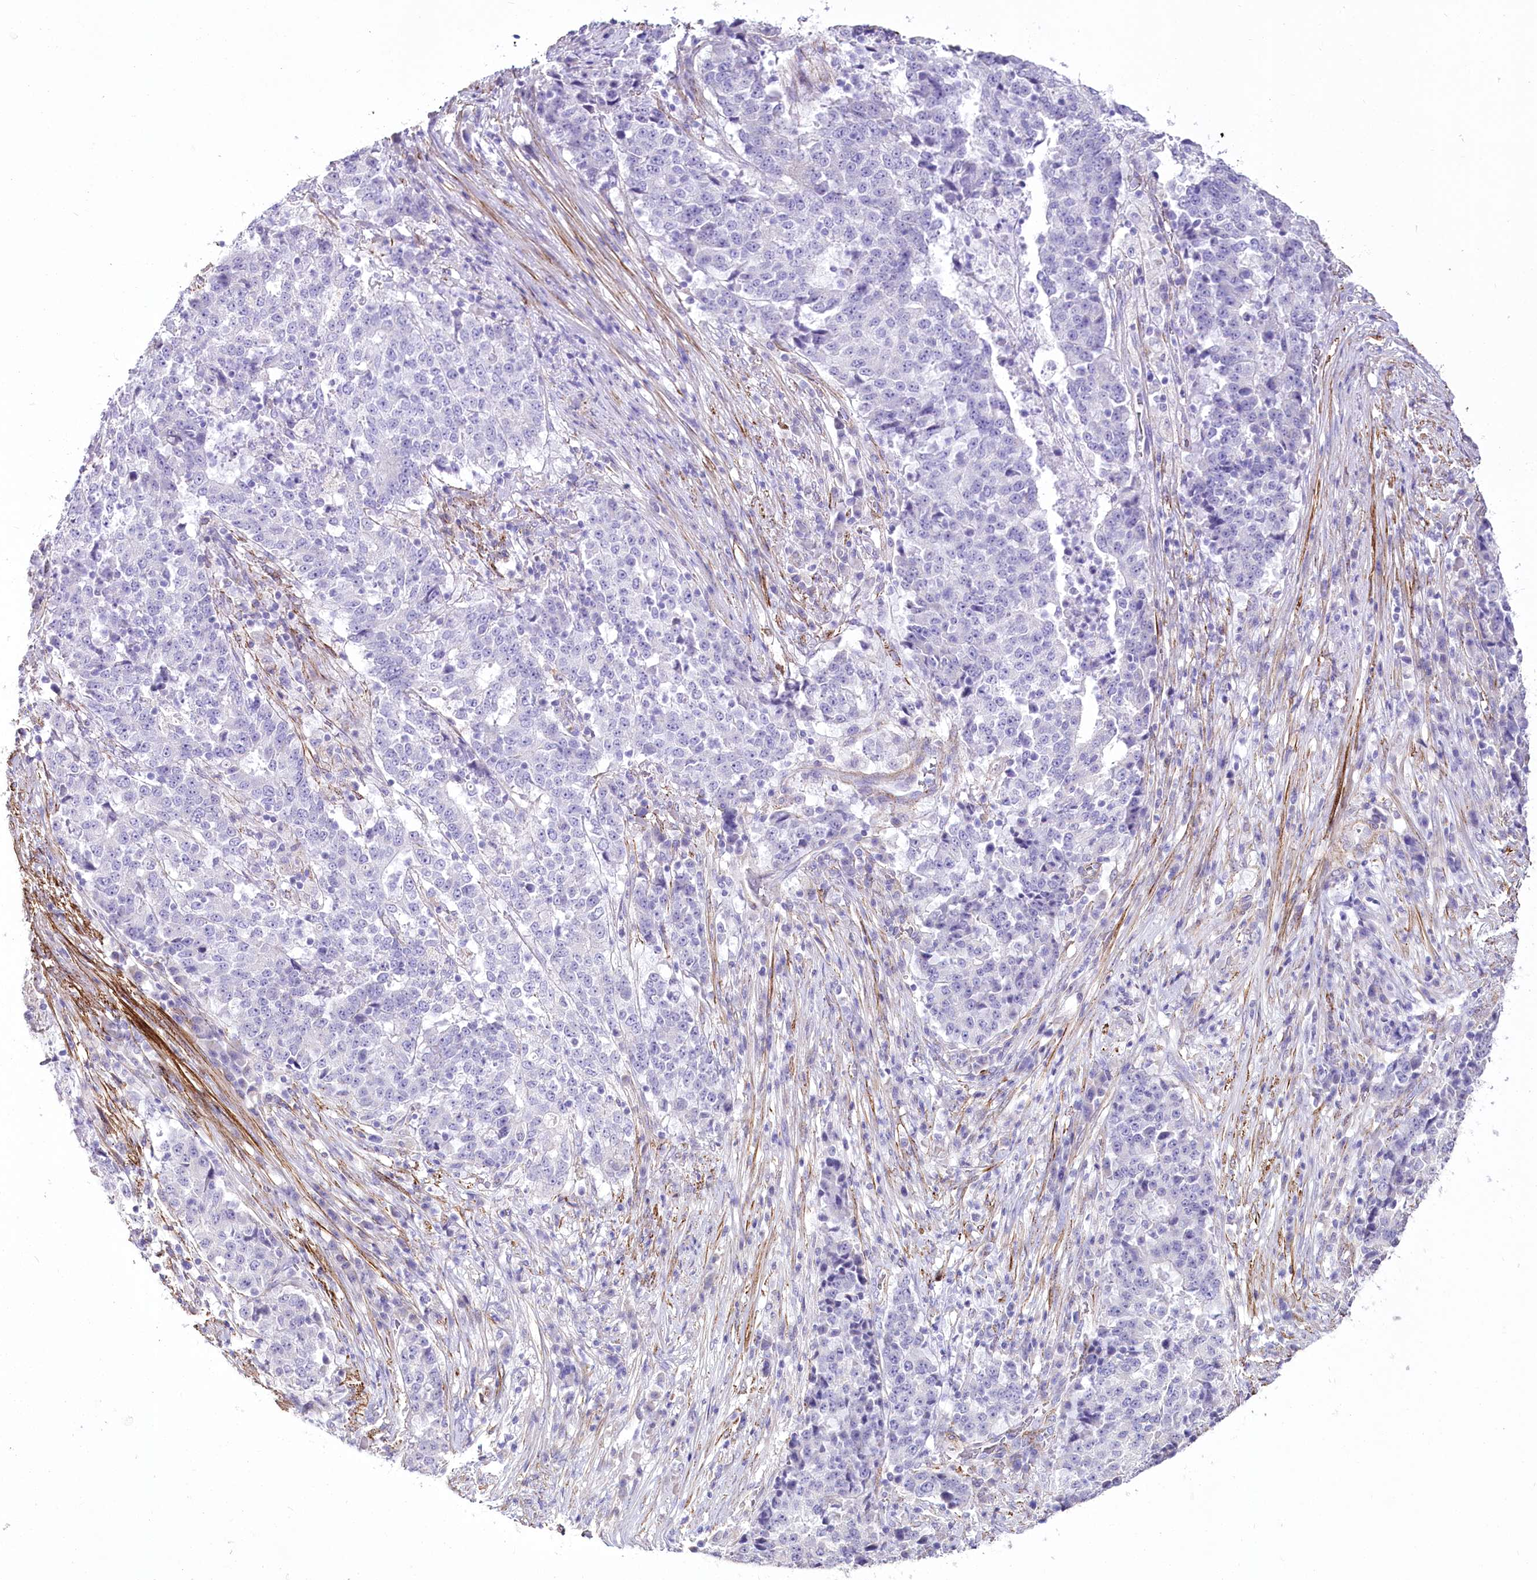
{"staining": {"intensity": "negative", "quantity": "none", "location": "none"}, "tissue": "stomach cancer", "cell_type": "Tumor cells", "image_type": "cancer", "snomed": [{"axis": "morphology", "description": "Adenocarcinoma, NOS"}, {"axis": "topography", "description": "Stomach"}], "caption": "This is an IHC histopathology image of stomach cancer (adenocarcinoma). There is no positivity in tumor cells.", "gene": "SYNPO2", "patient": {"sex": "male", "age": 59}}